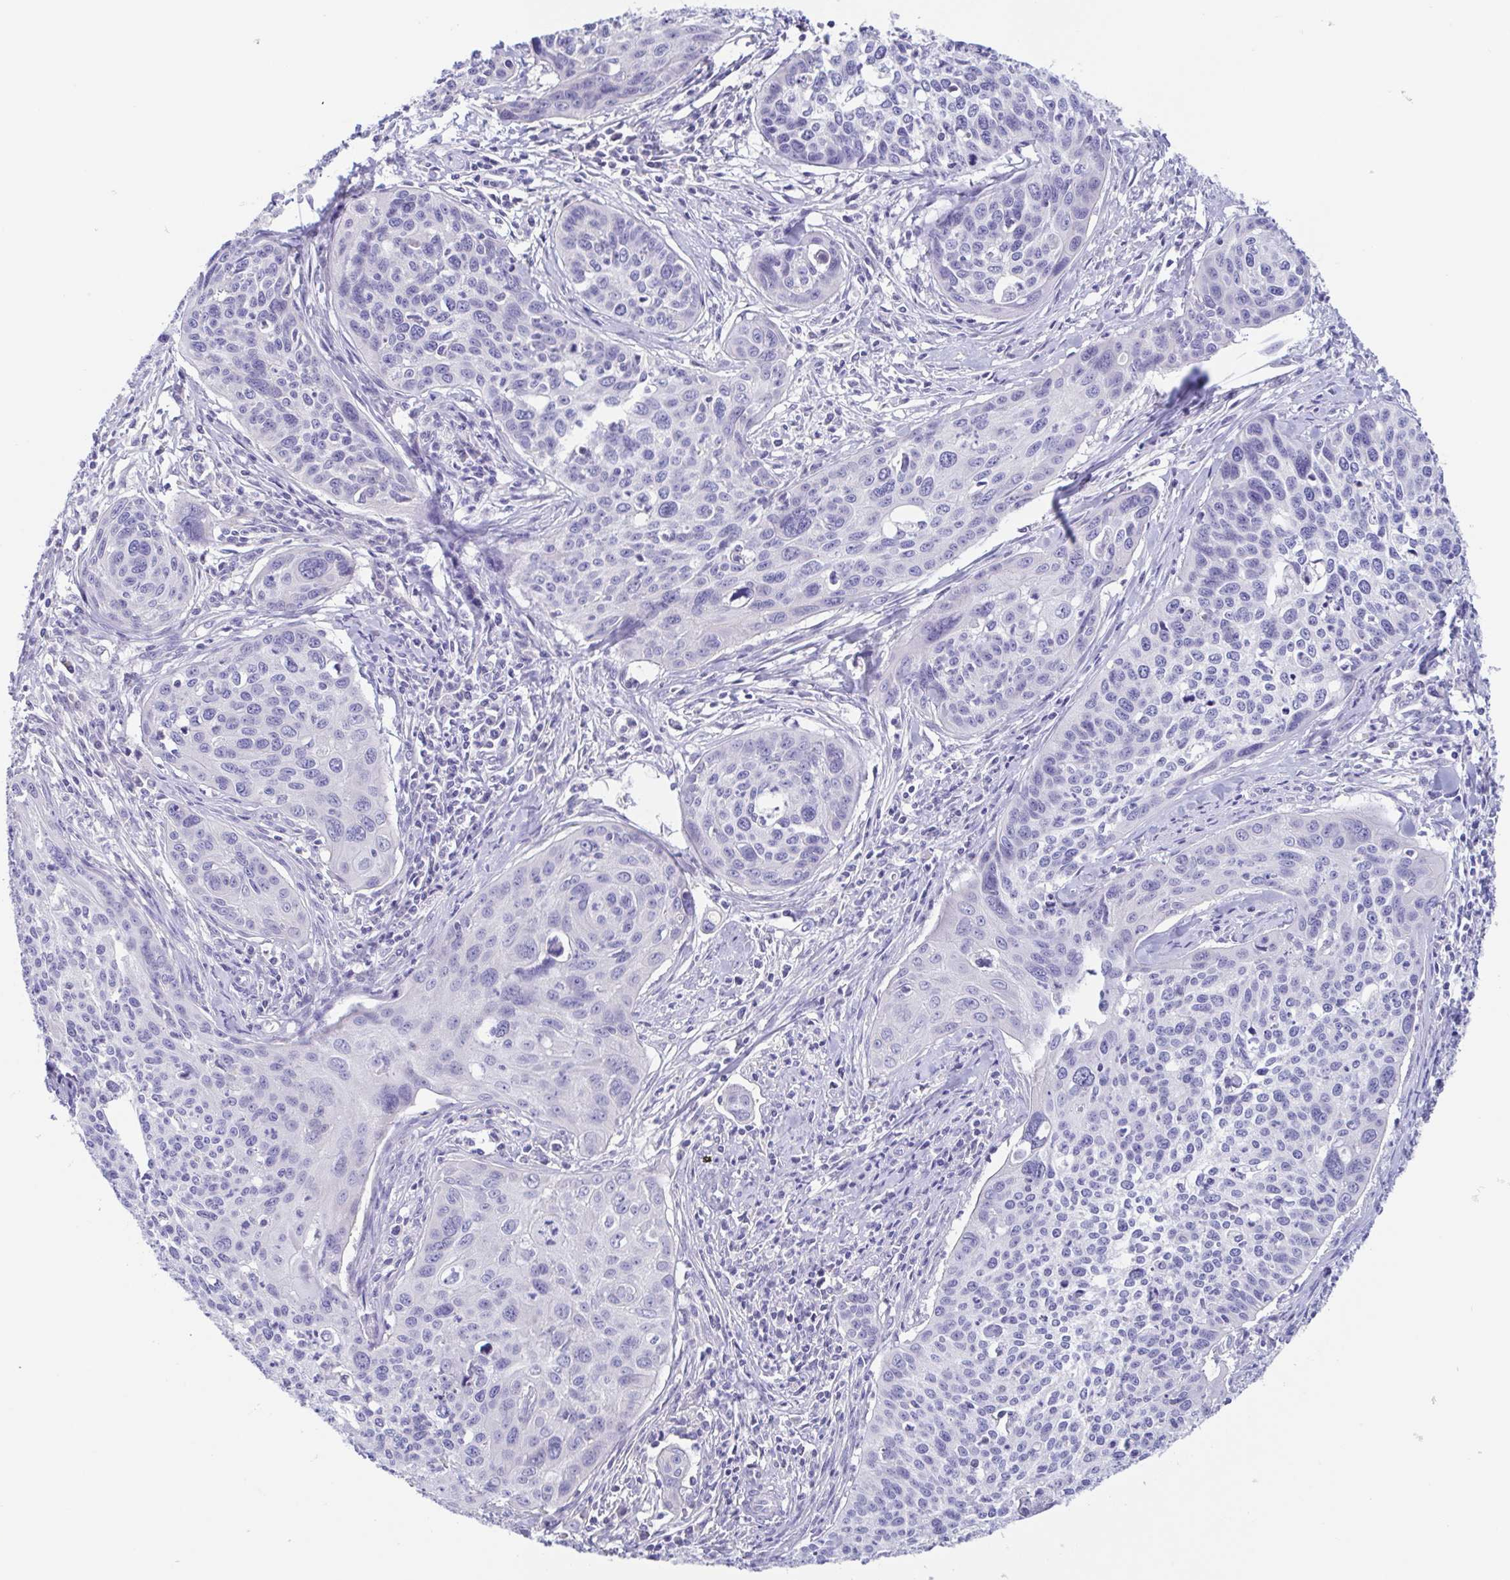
{"staining": {"intensity": "negative", "quantity": "none", "location": "none"}, "tissue": "cervical cancer", "cell_type": "Tumor cells", "image_type": "cancer", "snomed": [{"axis": "morphology", "description": "Squamous cell carcinoma, NOS"}, {"axis": "topography", "description": "Cervix"}], "caption": "Immunohistochemistry image of human cervical squamous cell carcinoma stained for a protein (brown), which exhibits no expression in tumor cells.", "gene": "TREH", "patient": {"sex": "female", "age": 31}}